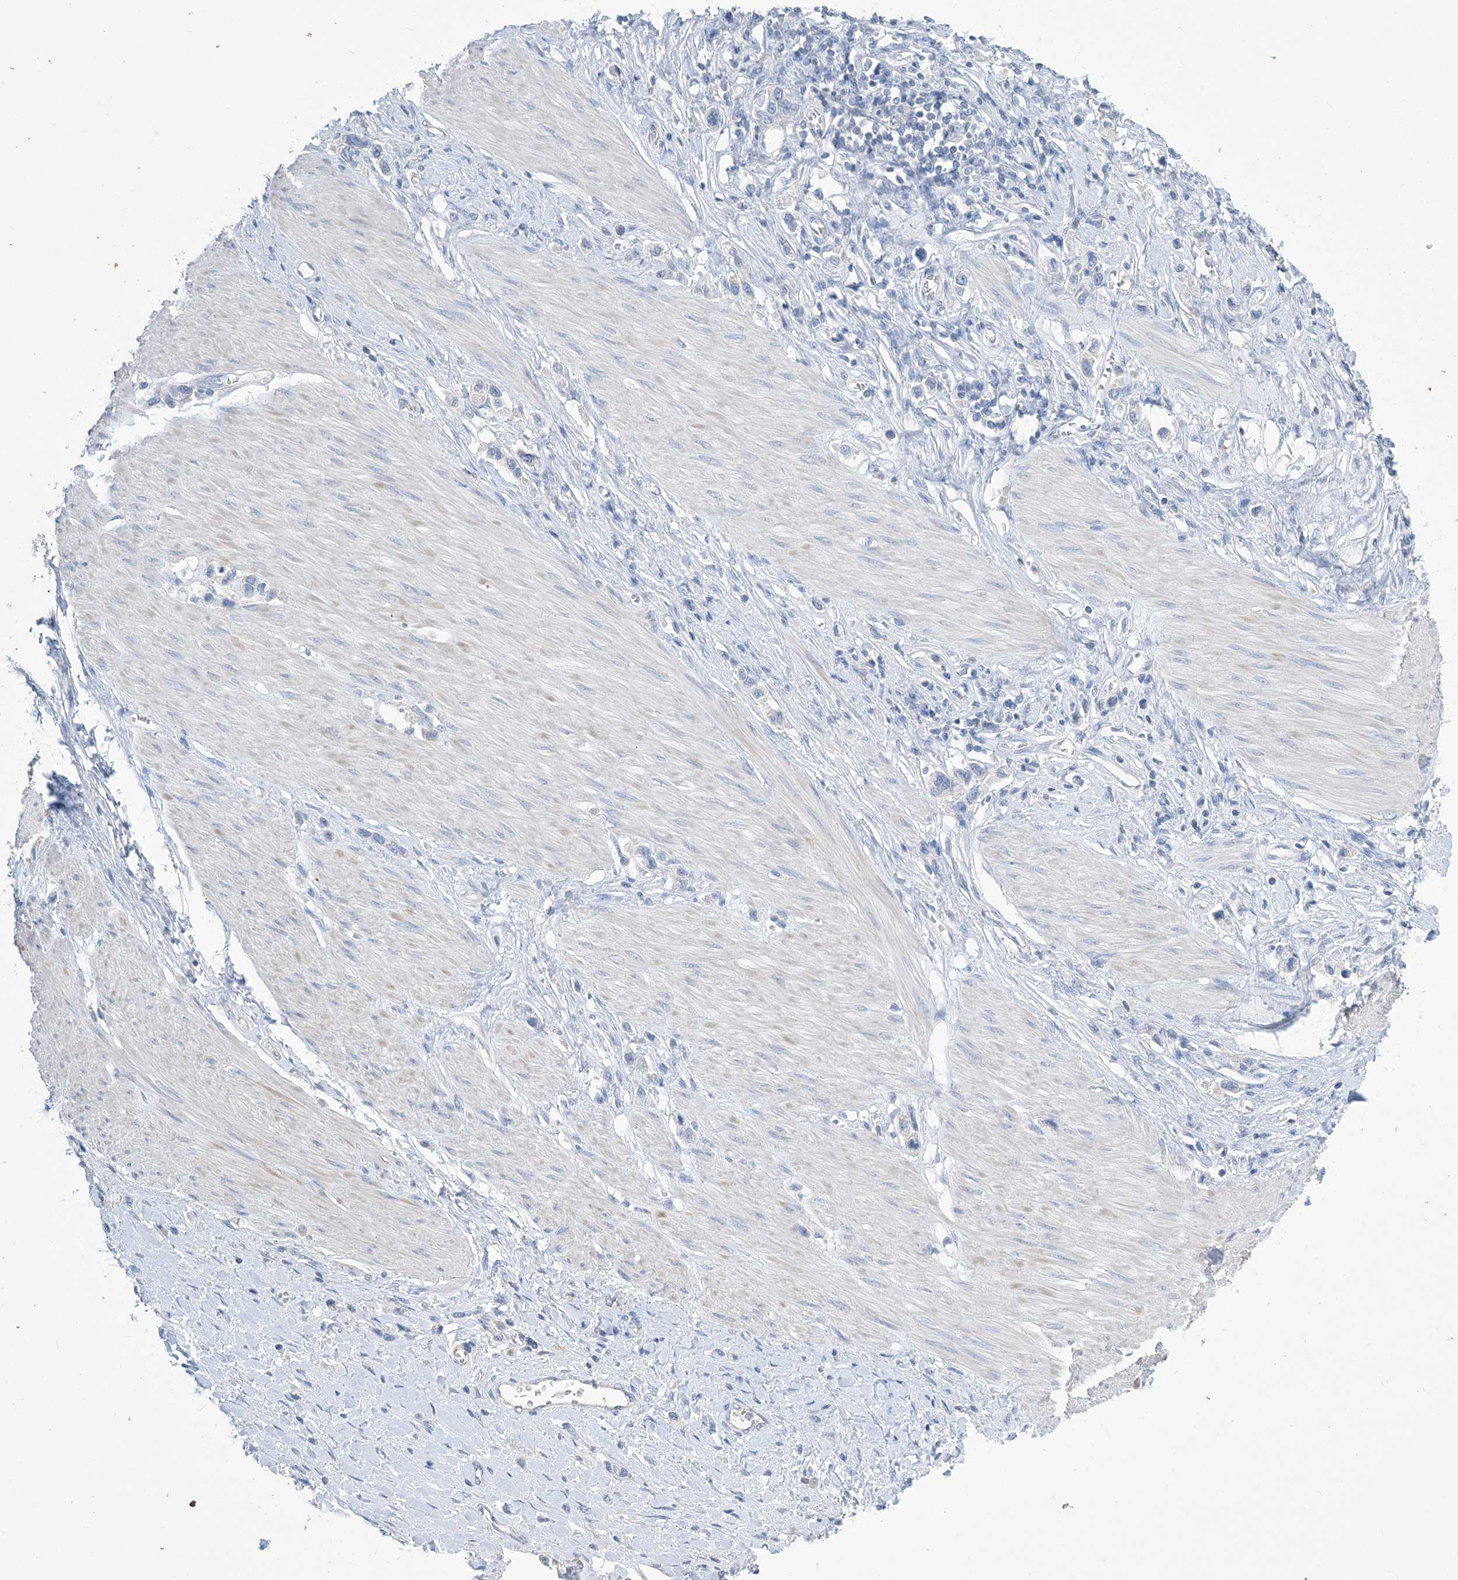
{"staining": {"intensity": "negative", "quantity": "none", "location": "none"}, "tissue": "stomach cancer", "cell_type": "Tumor cells", "image_type": "cancer", "snomed": [{"axis": "morphology", "description": "Adenocarcinoma, NOS"}, {"axis": "topography", "description": "Stomach"}], "caption": "Tumor cells are negative for brown protein staining in adenocarcinoma (stomach).", "gene": "KPRP", "patient": {"sex": "female", "age": 65}}